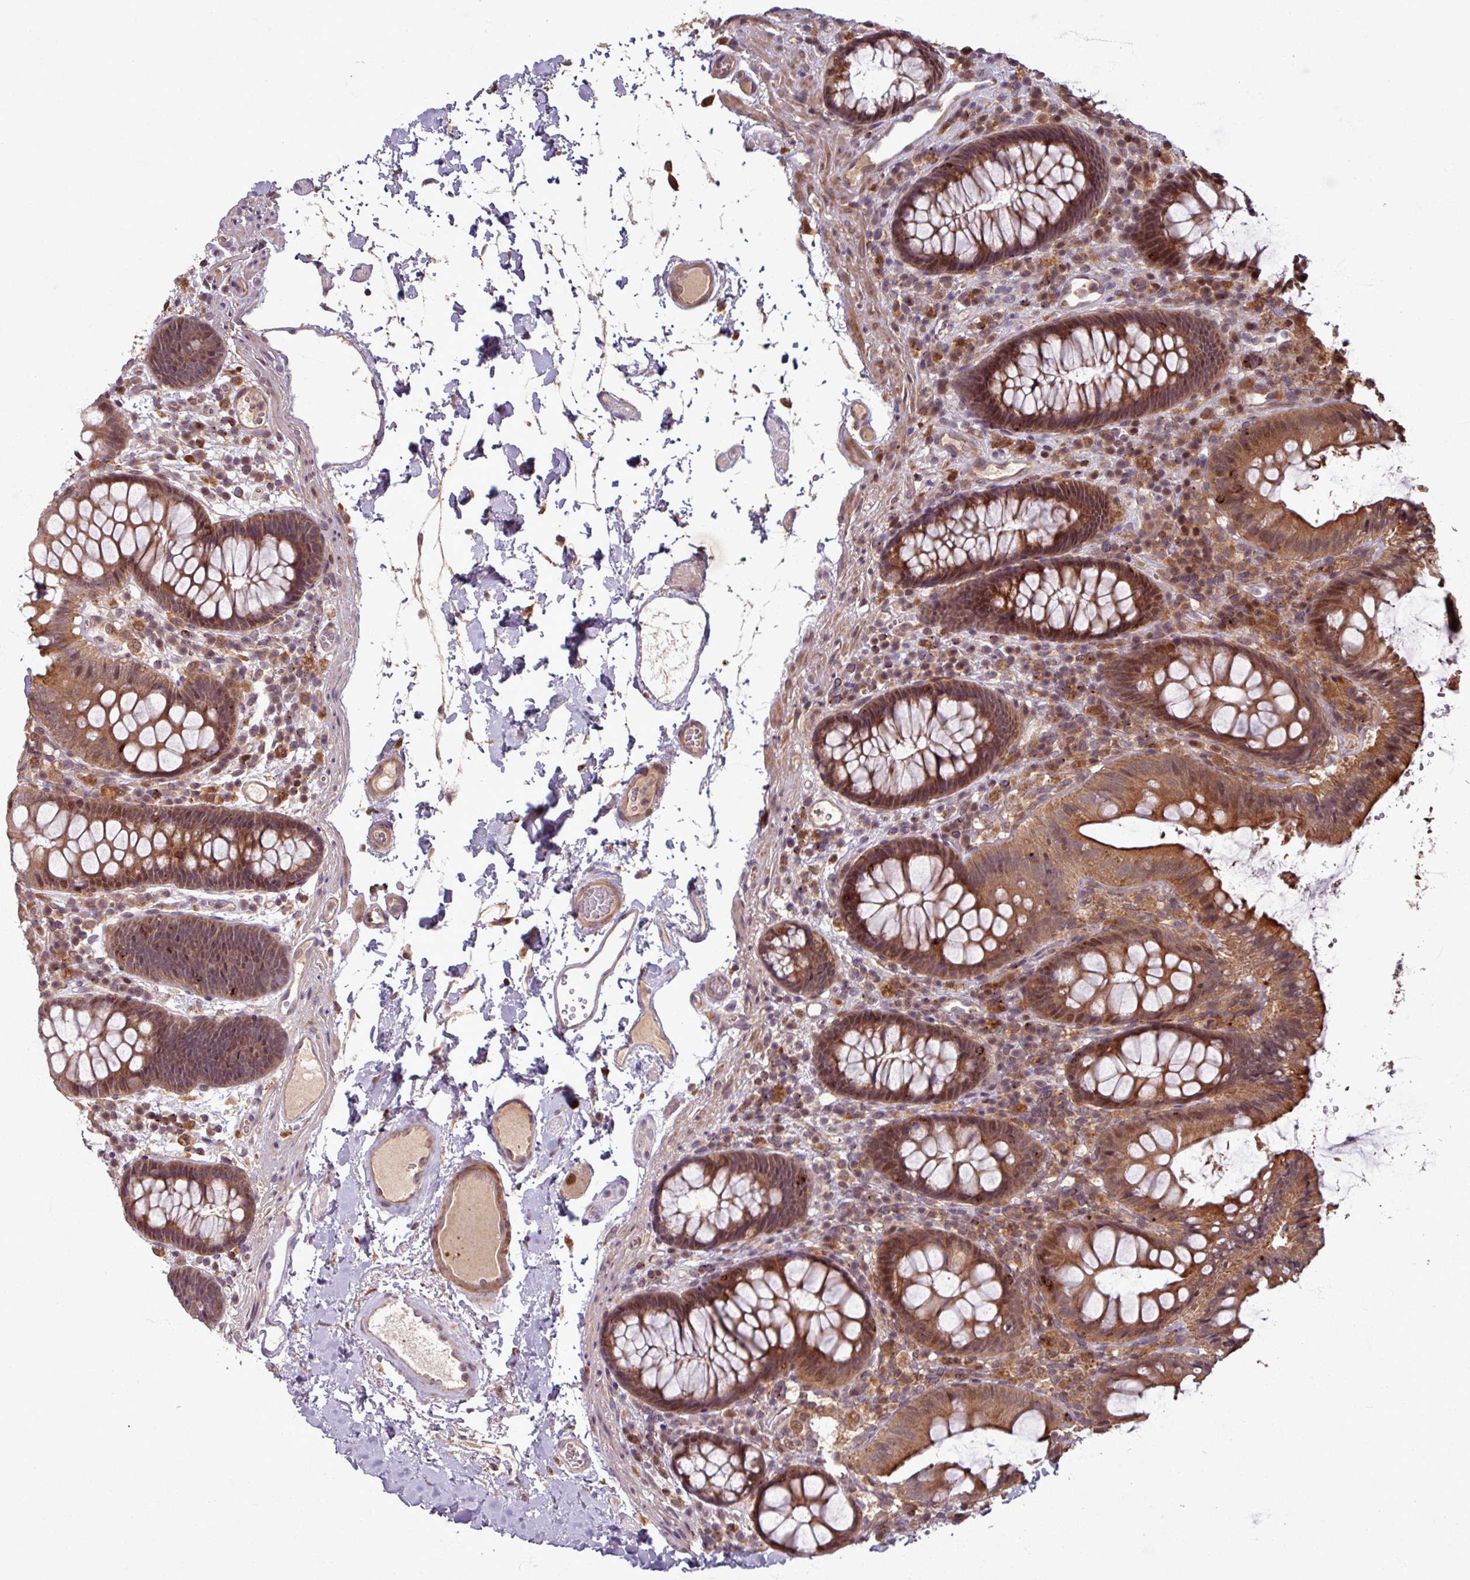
{"staining": {"intensity": "moderate", "quantity": ">75%", "location": "cytoplasmic/membranous,nuclear"}, "tissue": "colon", "cell_type": "Endothelial cells", "image_type": "normal", "snomed": [{"axis": "morphology", "description": "Normal tissue, NOS"}, {"axis": "topography", "description": "Colon"}], "caption": "Protein analysis of unremarkable colon exhibits moderate cytoplasmic/membranous,nuclear positivity in approximately >75% of endothelial cells. The staining is performed using DAB (3,3'-diaminobenzidine) brown chromogen to label protein expression. The nuclei are counter-stained blue using hematoxylin.", "gene": "OR6B1", "patient": {"sex": "male", "age": 84}}